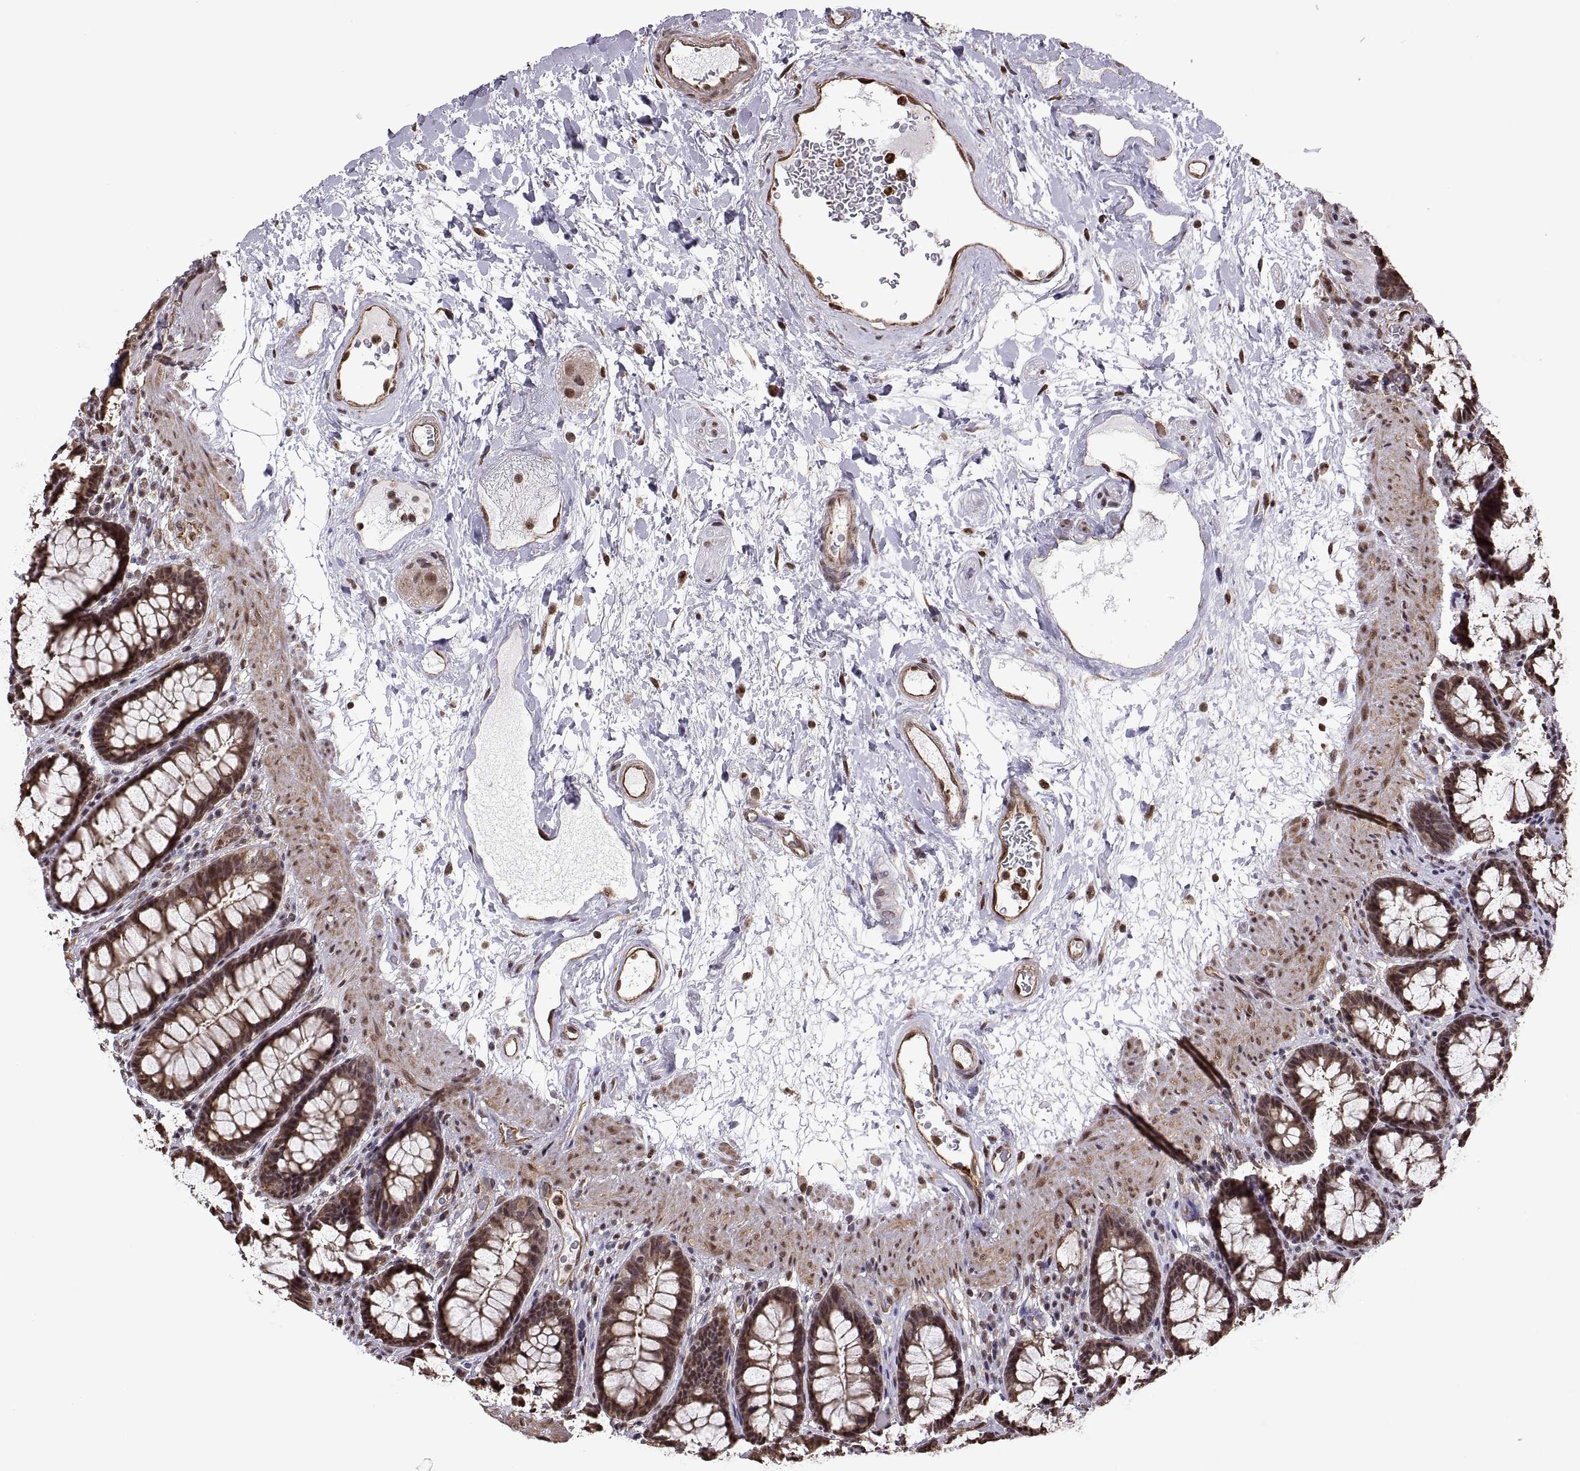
{"staining": {"intensity": "strong", "quantity": ">75%", "location": "cytoplasmic/membranous"}, "tissue": "rectum", "cell_type": "Glandular cells", "image_type": "normal", "snomed": [{"axis": "morphology", "description": "Normal tissue, NOS"}, {"axis": "topography", "description": "Rectum"}], "caption": "Immunohistochemistry image of benign rectum stained for a protein (brown), which demonstrates high levels of strong cytoplasmic/membranous expression in about >75% of glandular cells.", "gene": "ARRB1", "patient": {"sex": "male", "age": 72}}